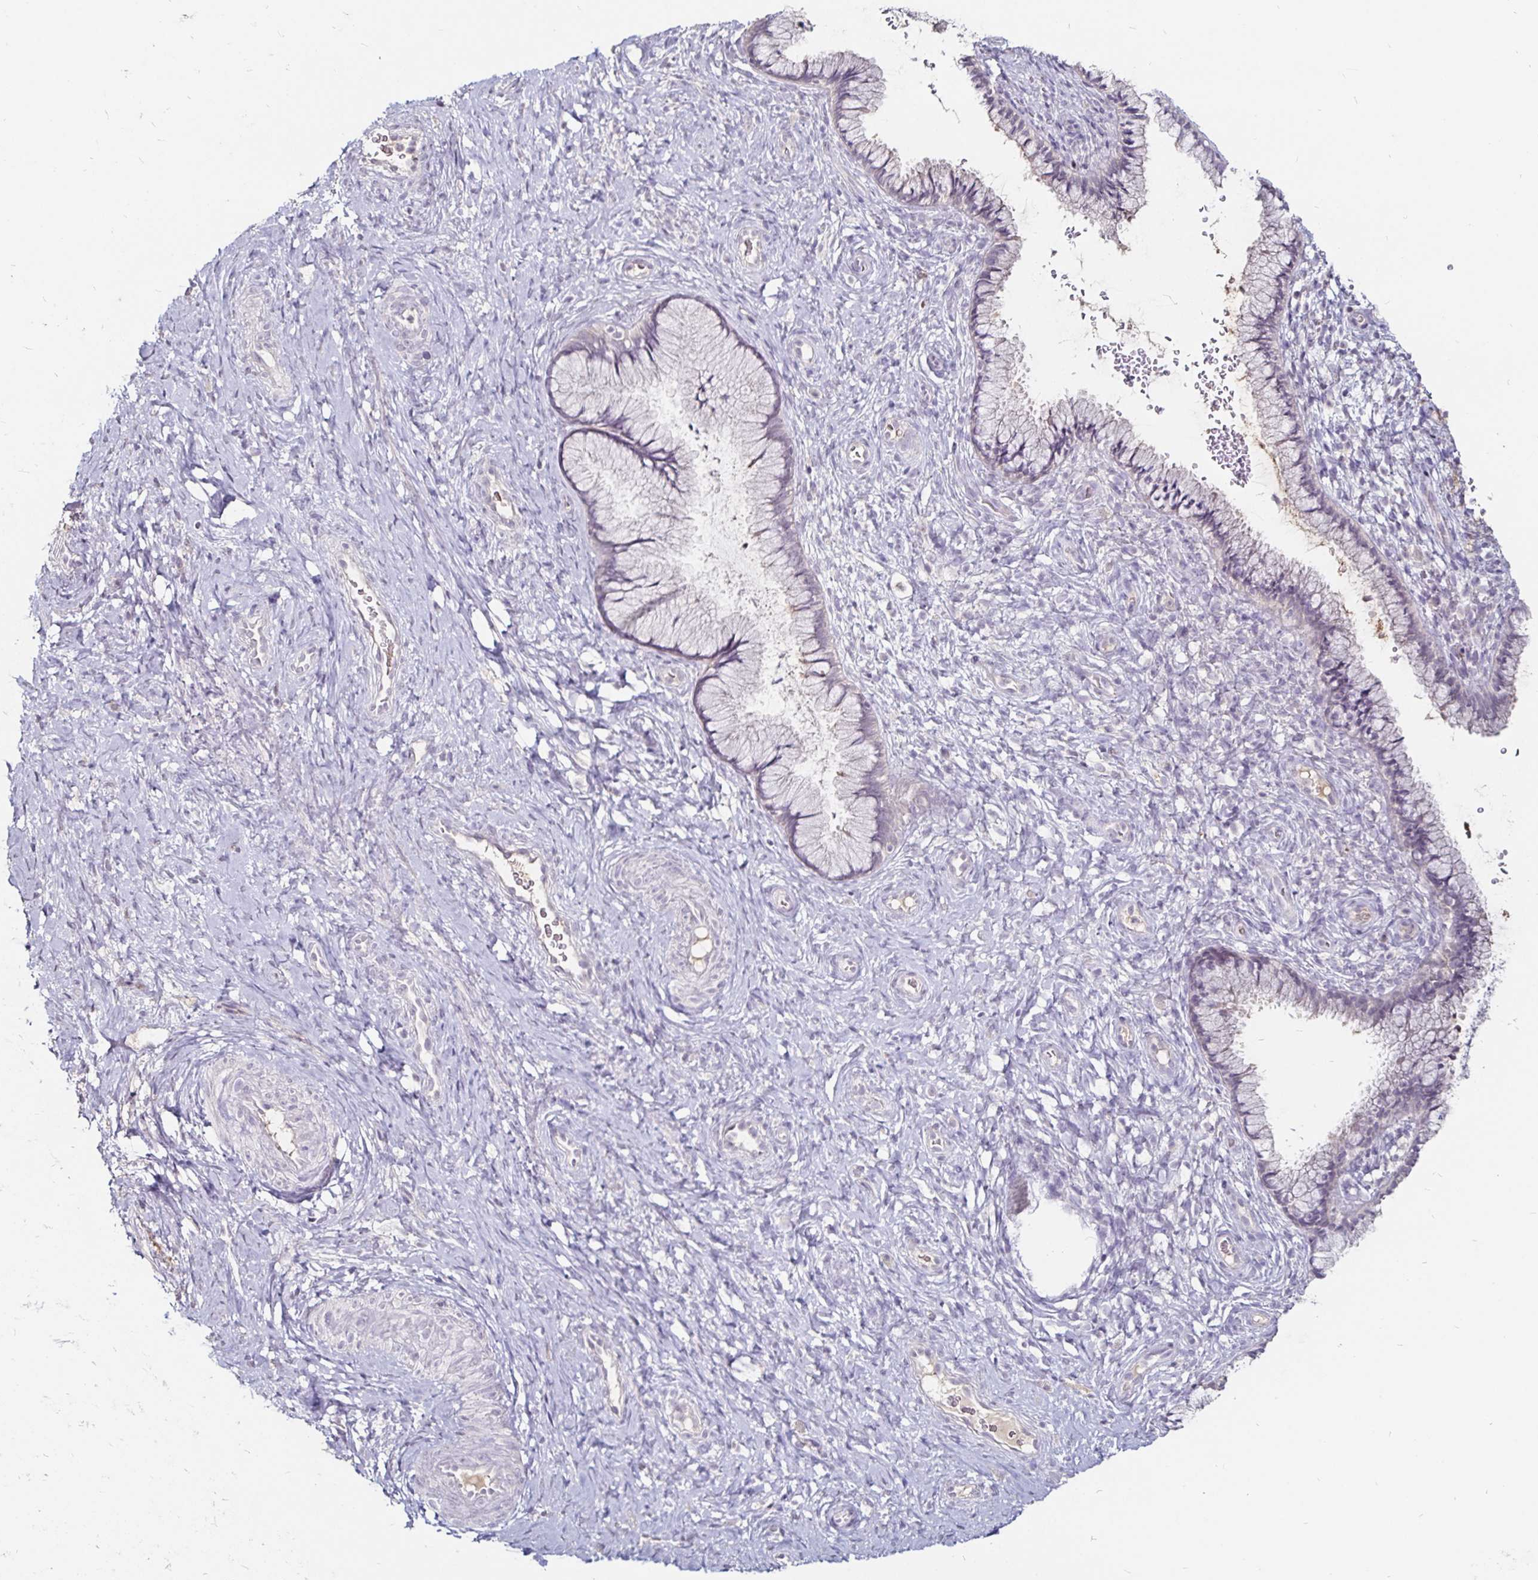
{"staining": {"intensity": "negative", "quantity": "none", "location": "none"}, "tissue": "cervix", "cell_type": "Glandular cells", "image_type": "normal", "snomed": [{"axis": "morphology", "description": "Normal tissue, NOS"}, {"axis": "topography", "description": "Cervix"}], "caption": "Immunohistochemistry (IHC) micrograph of normal cervix: human cervix stained with DAB (3,3'-diaminobenzidine) shows no significant protein positivity in glandular cells.", "gene": "FAIM2", "patient": {"sex": "female", "age": 34}}